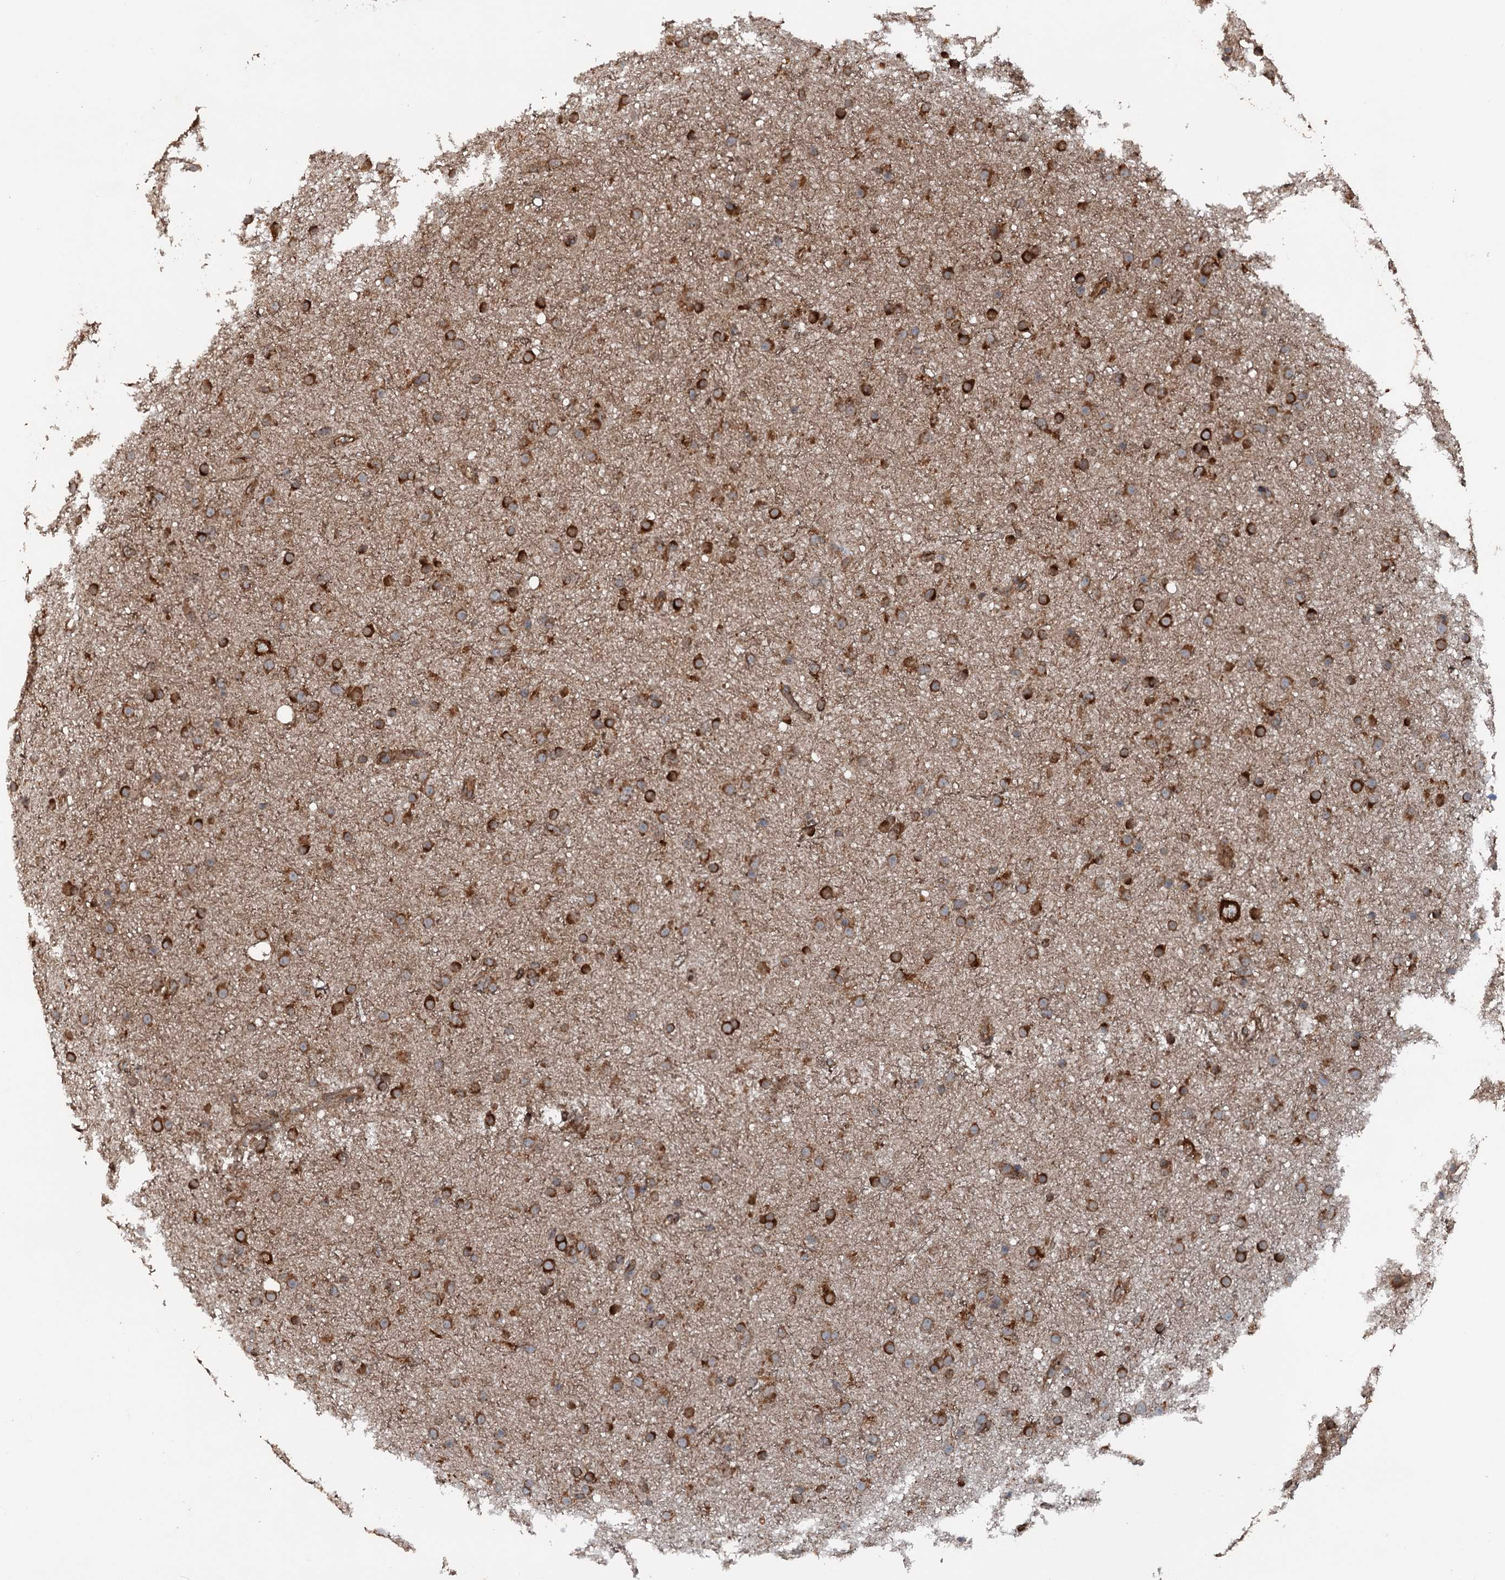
{"staining": {"intensity": "strong", "quantity": "25%-75%", "location": "cytoplasmic/membranous"}, "tissue": "glioma", "cell_type": "Tumor cells", "image_type": "cancer", "snomed": [{"axis": "morphology", "description": "Glioma, malignant, Low grade"}, {"axis": "topography", "description": "Cerebral cortex"}], "caption": "Malignant glioma (low-grade) stained with a protein marker reveals strong staining in tumor cells.", "gene": "RNF214", "patient": {"sex": "female", "age": 39}}